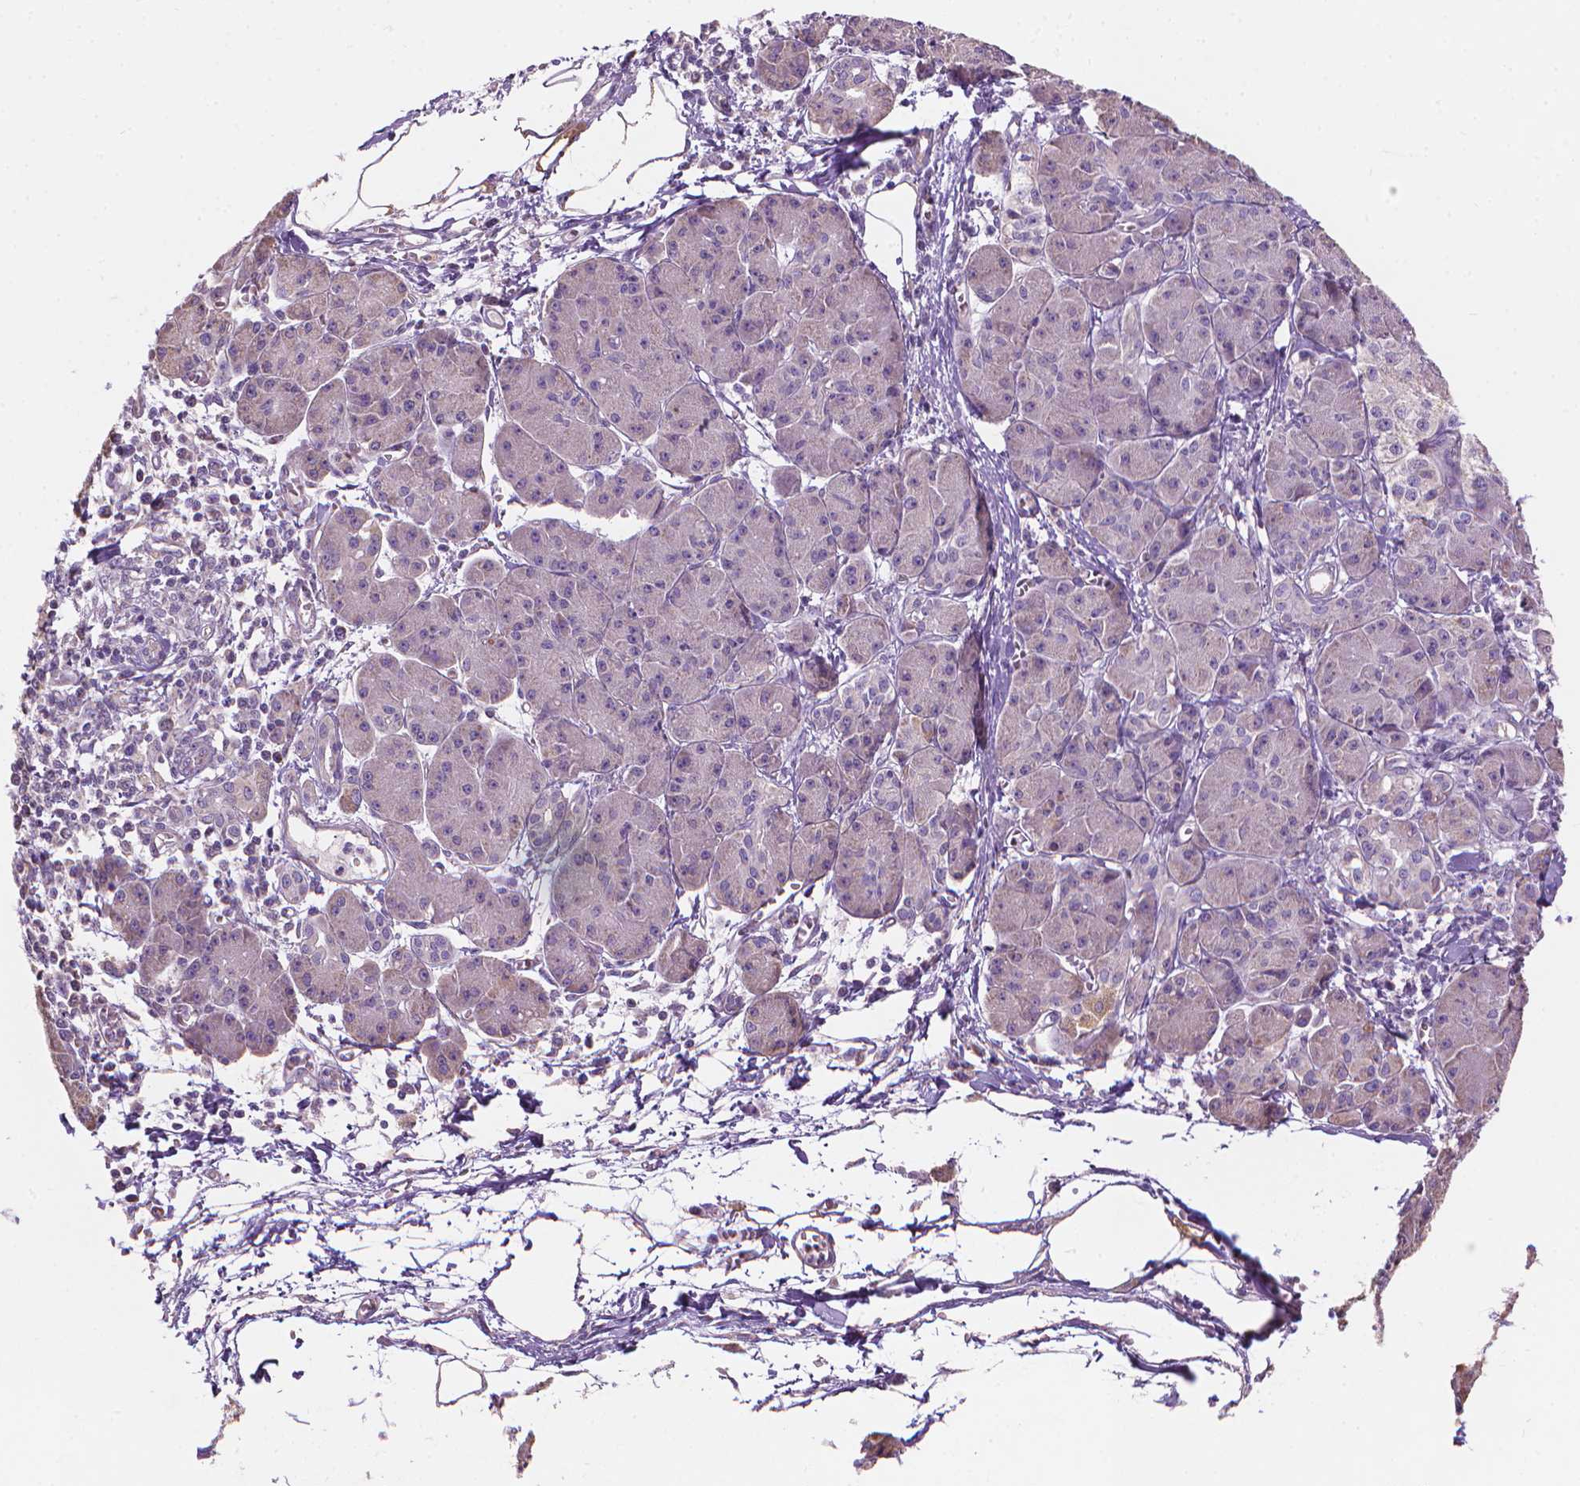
{"staining": {"intensity": "negative", "quantity": "none", "location": "none"}, "tissue": "pancreatic cancer", "cell_type": "Tumor cells", "image_type": "cancer", "snomed": [{"axis": "morphology", "description": "Adenocarcinoma, NOS"}, {"axis": "topography", "description": "Pancreas"}], "caption": "The micrograph displays no significant expression in tumor cells of pancreatic cancer.", "gene": "TTC29", "patient": {"sex": "male", "age": 70}}